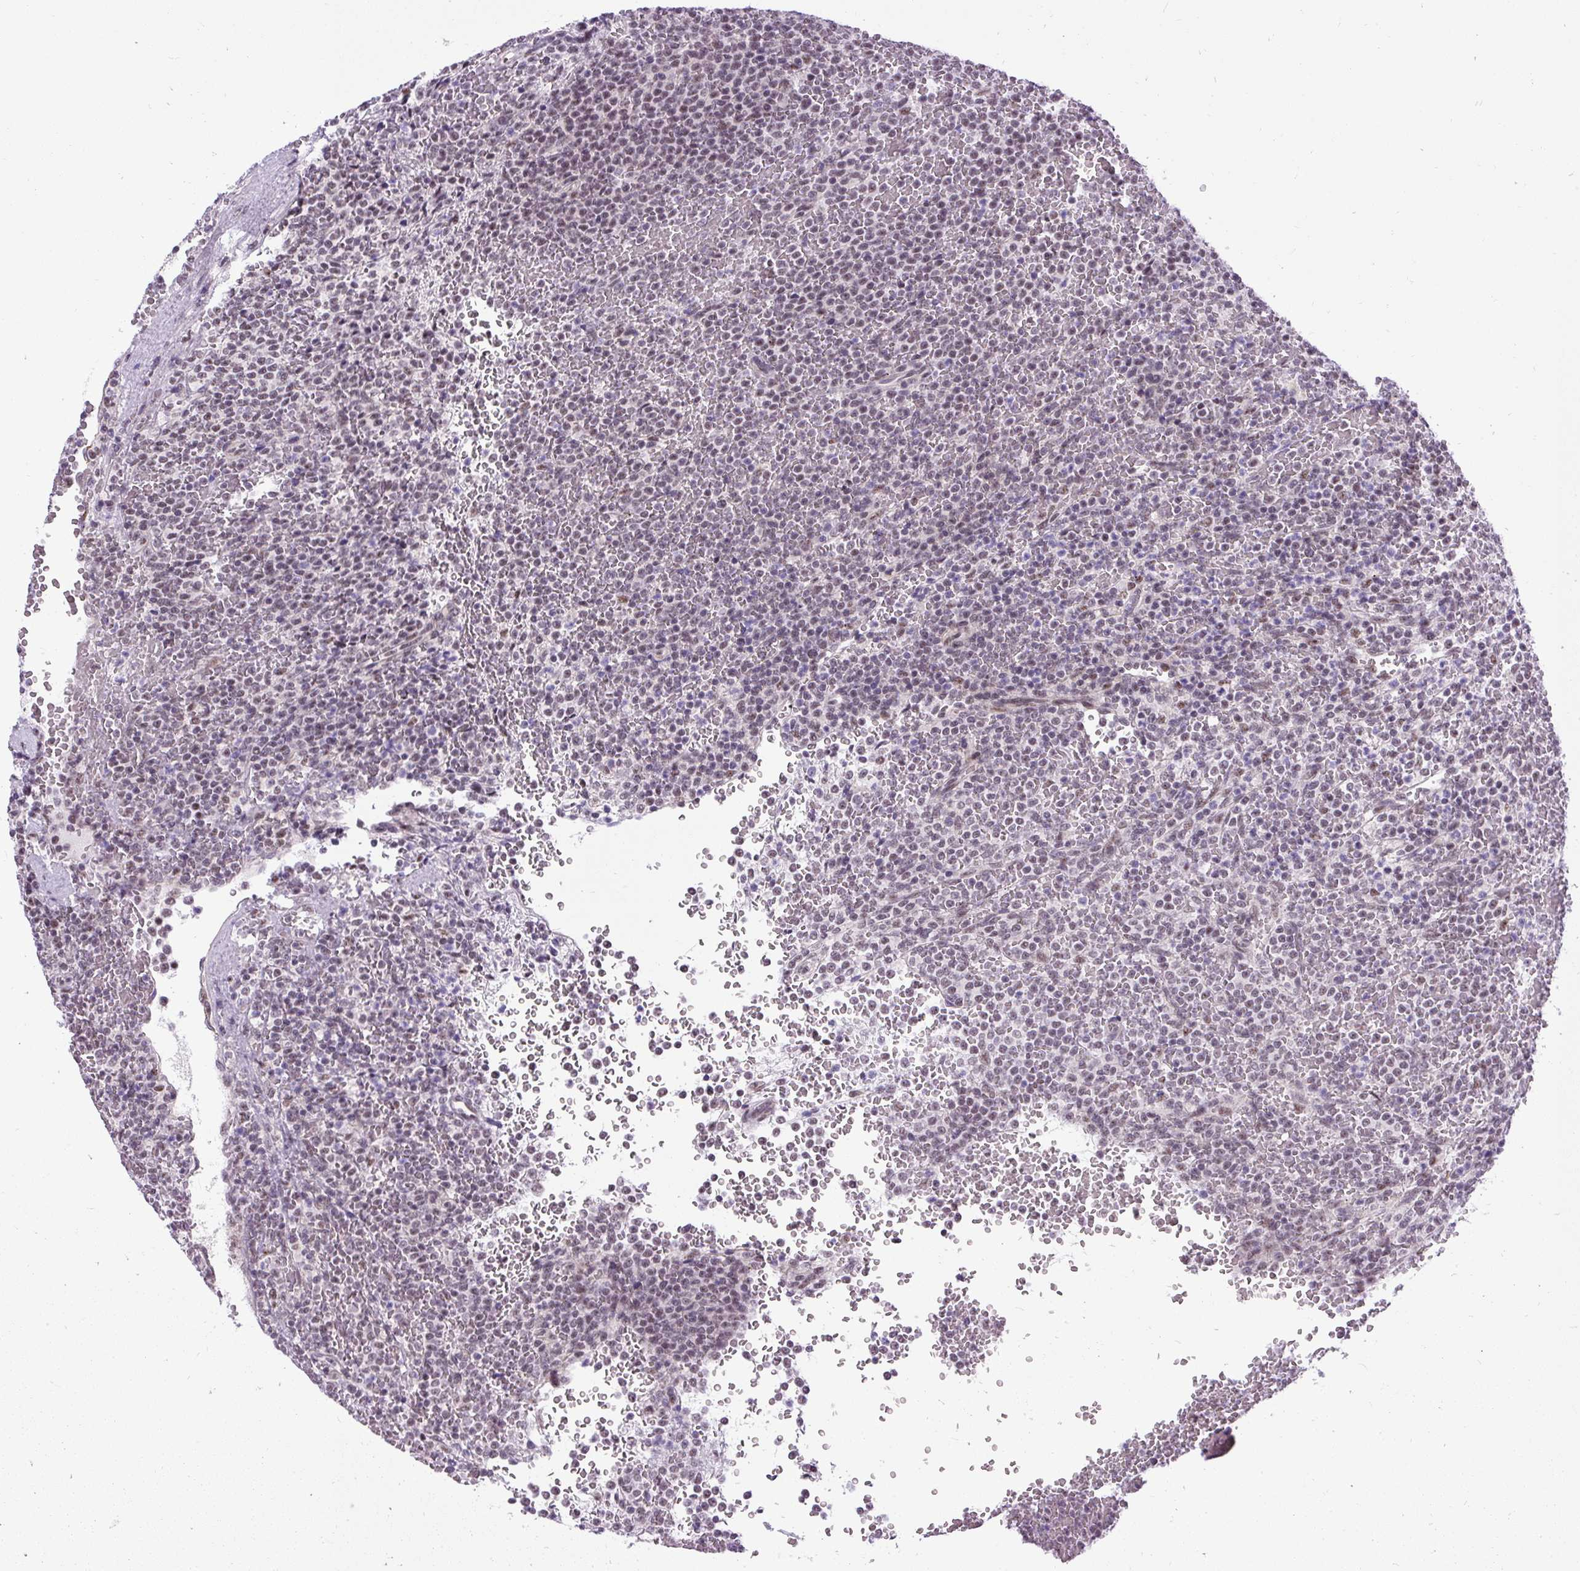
{"staining": {"intensity": "negative", "quantity": "none", "location": "none"}, "tissue": "lymphoma", "cell_type": "Tumor cells", "image_type": "cancer", "snomed": [{"axis": "morphology", "description": "Malignant lymphoma, non-Hodgkin's type, Low grade"}, {"axis": "topography", "description": "Spleen"}], "caption": "A high-resolution photomicrograph shows immunohistochemistry staining of low-grade malignant lymphoma, non-Hodgkin's type, which exhibits no significant positivity in tumor cells. (Immunohistochemistry (ihc), brightfield microscopy, high magnification).", "gene": "SMC5", "patient": {"sex": "male", "age": 60}}